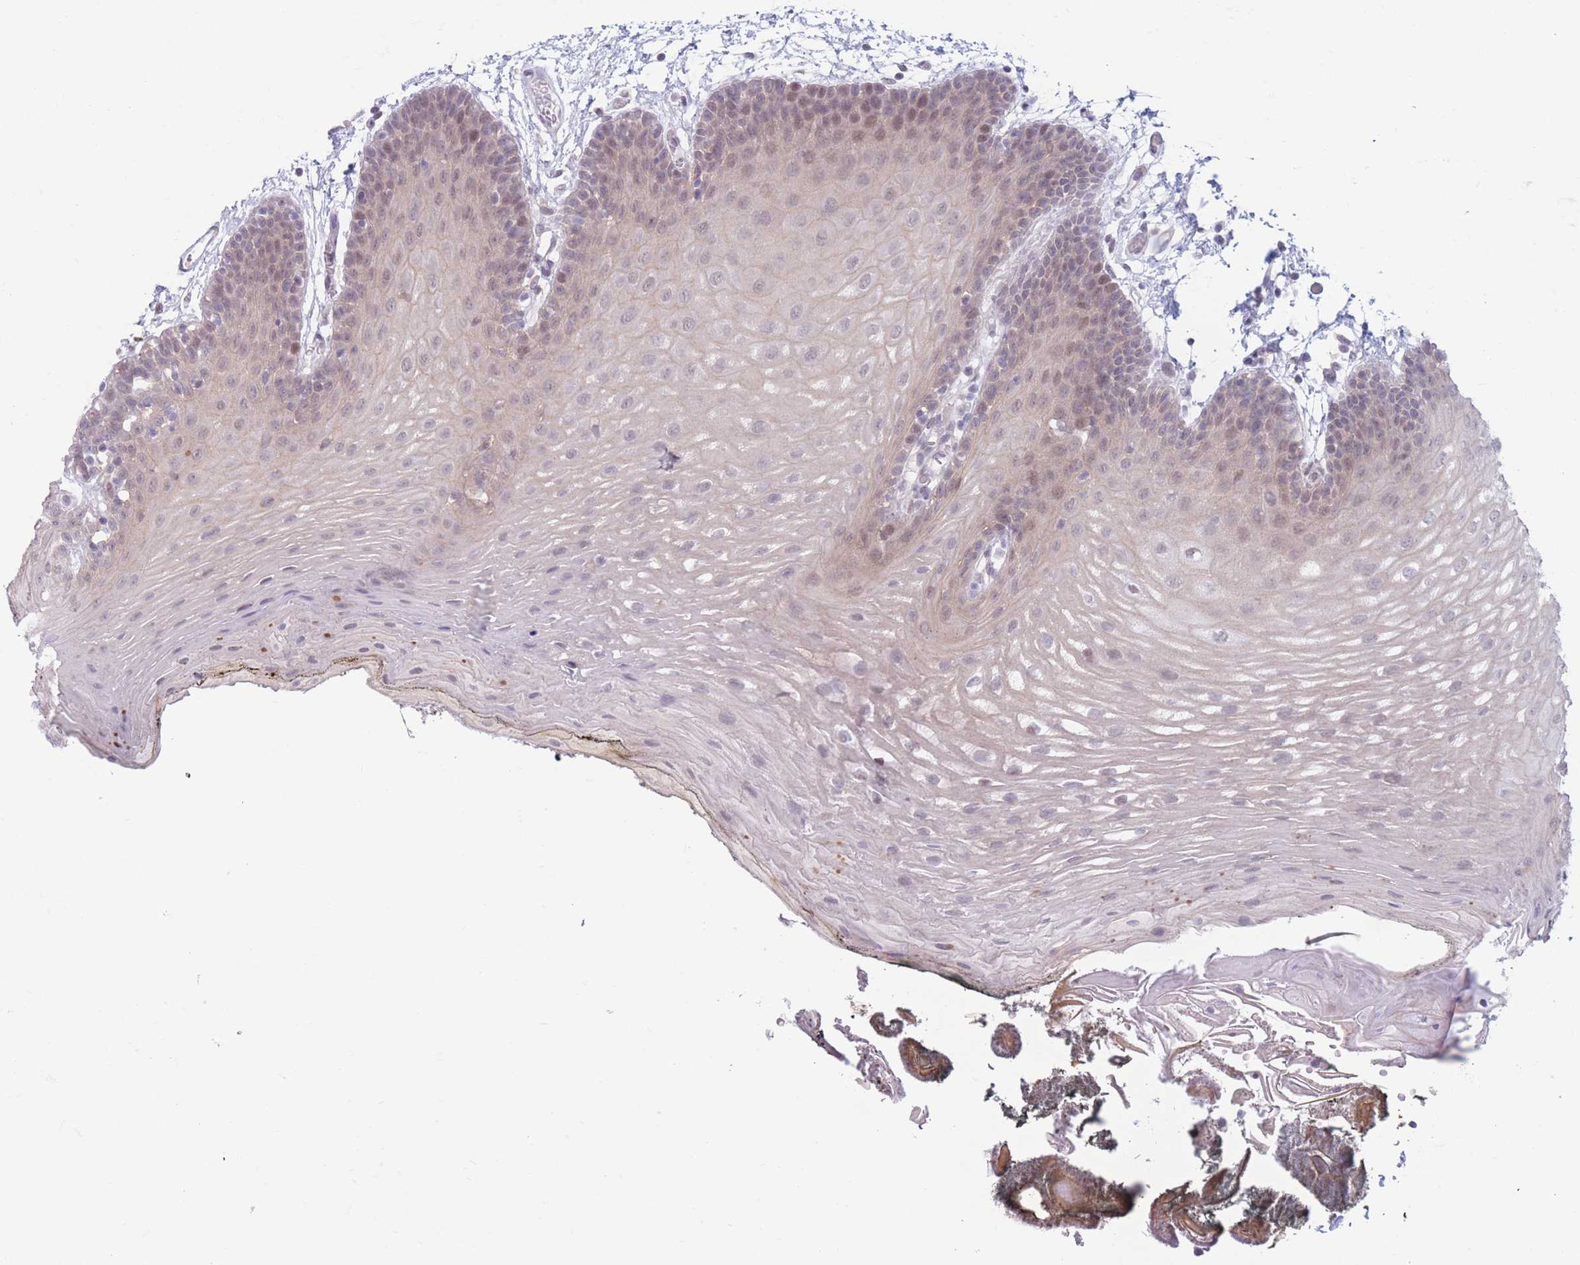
{"staining": {"intensity": "negative", "quantity": "none", "location": "none"}, "tissue": "oral mucosa", "cell_type": "Squamous epithelial cells", "image_type": "normal", "snomed": [{"axis": "morphology", "description": "Normal tissue, NOS"}, {"axis": "morphology", "description": "Squamous cell carcinoma, NOS"}, {"axis": "topography", "description": "Oral tissue"}, {"axis": "topography", "description": "Head-Neck"}], "caption": "IHC photomicrograph of unremarkable oral mucosa stained for a protein (brown), which exhibits no positivity in squamous epithelial cells. (DAB (3,3'-diaminobenzidine) immunohistochemistry (IHC) visualized using brightfield microscopy, high magnification).", "gene": "PODXL", "patient": {"sex": "female", "age": 81}}